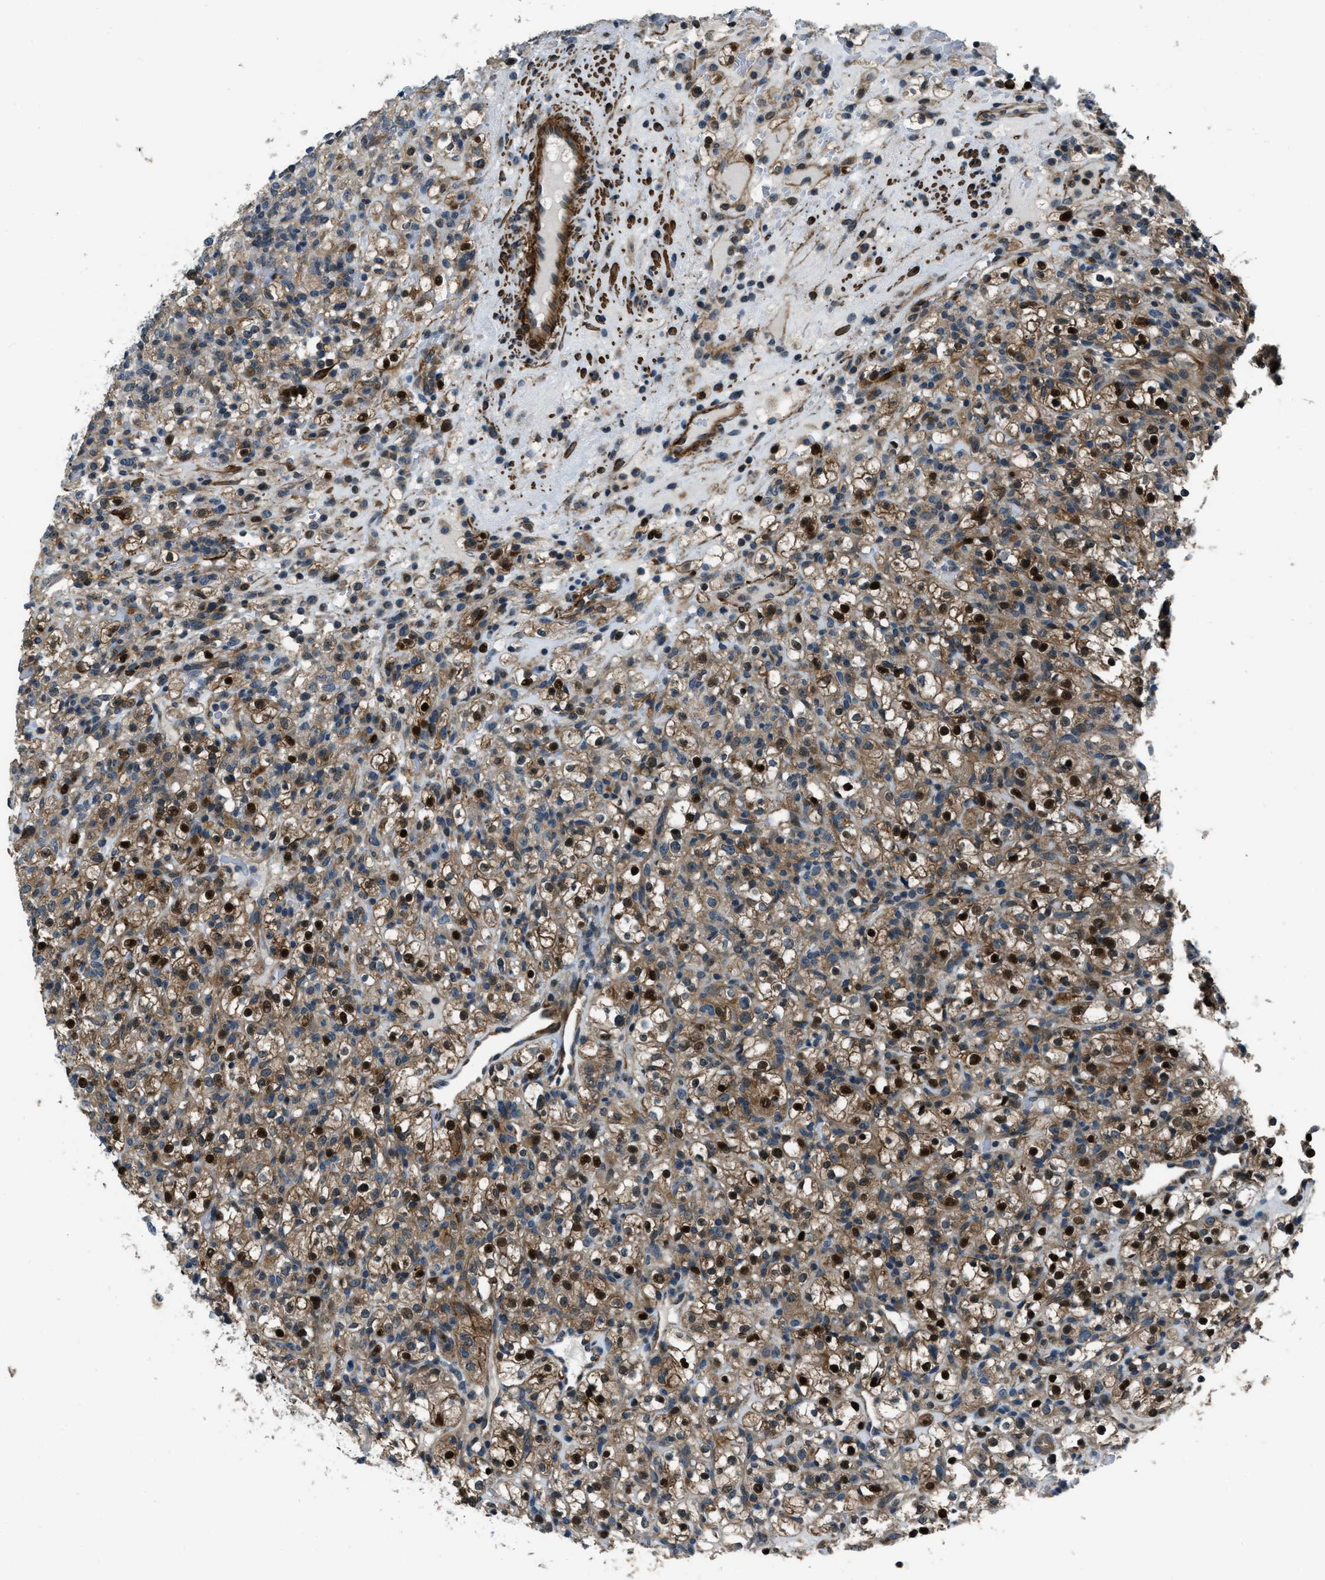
{"staining": {"intensity": "strong", "quantity": ">75%", "location": "cytoplasmic/membranous,nuclear"}, "tissue": "renal cancer", "cell_type": "Tumor cells", "image_type": "cancer", "snomed": [{"axis": "morphology", "description": "Normal tissue, NOS"}, {"axis": "morphology", "description": "Adenocarcinoma, NOS"}, {"axis": "topography", "description": "Kidney"}], "caption": "IHC of adenocarcinoma (renal) demonstrates high levels of strong cytoplasmic/membranous and nuclear expression in approximately >75% of tumor cells.", "gene": "NUDCD3", "patient": {"sex": "female", "age": 72}}